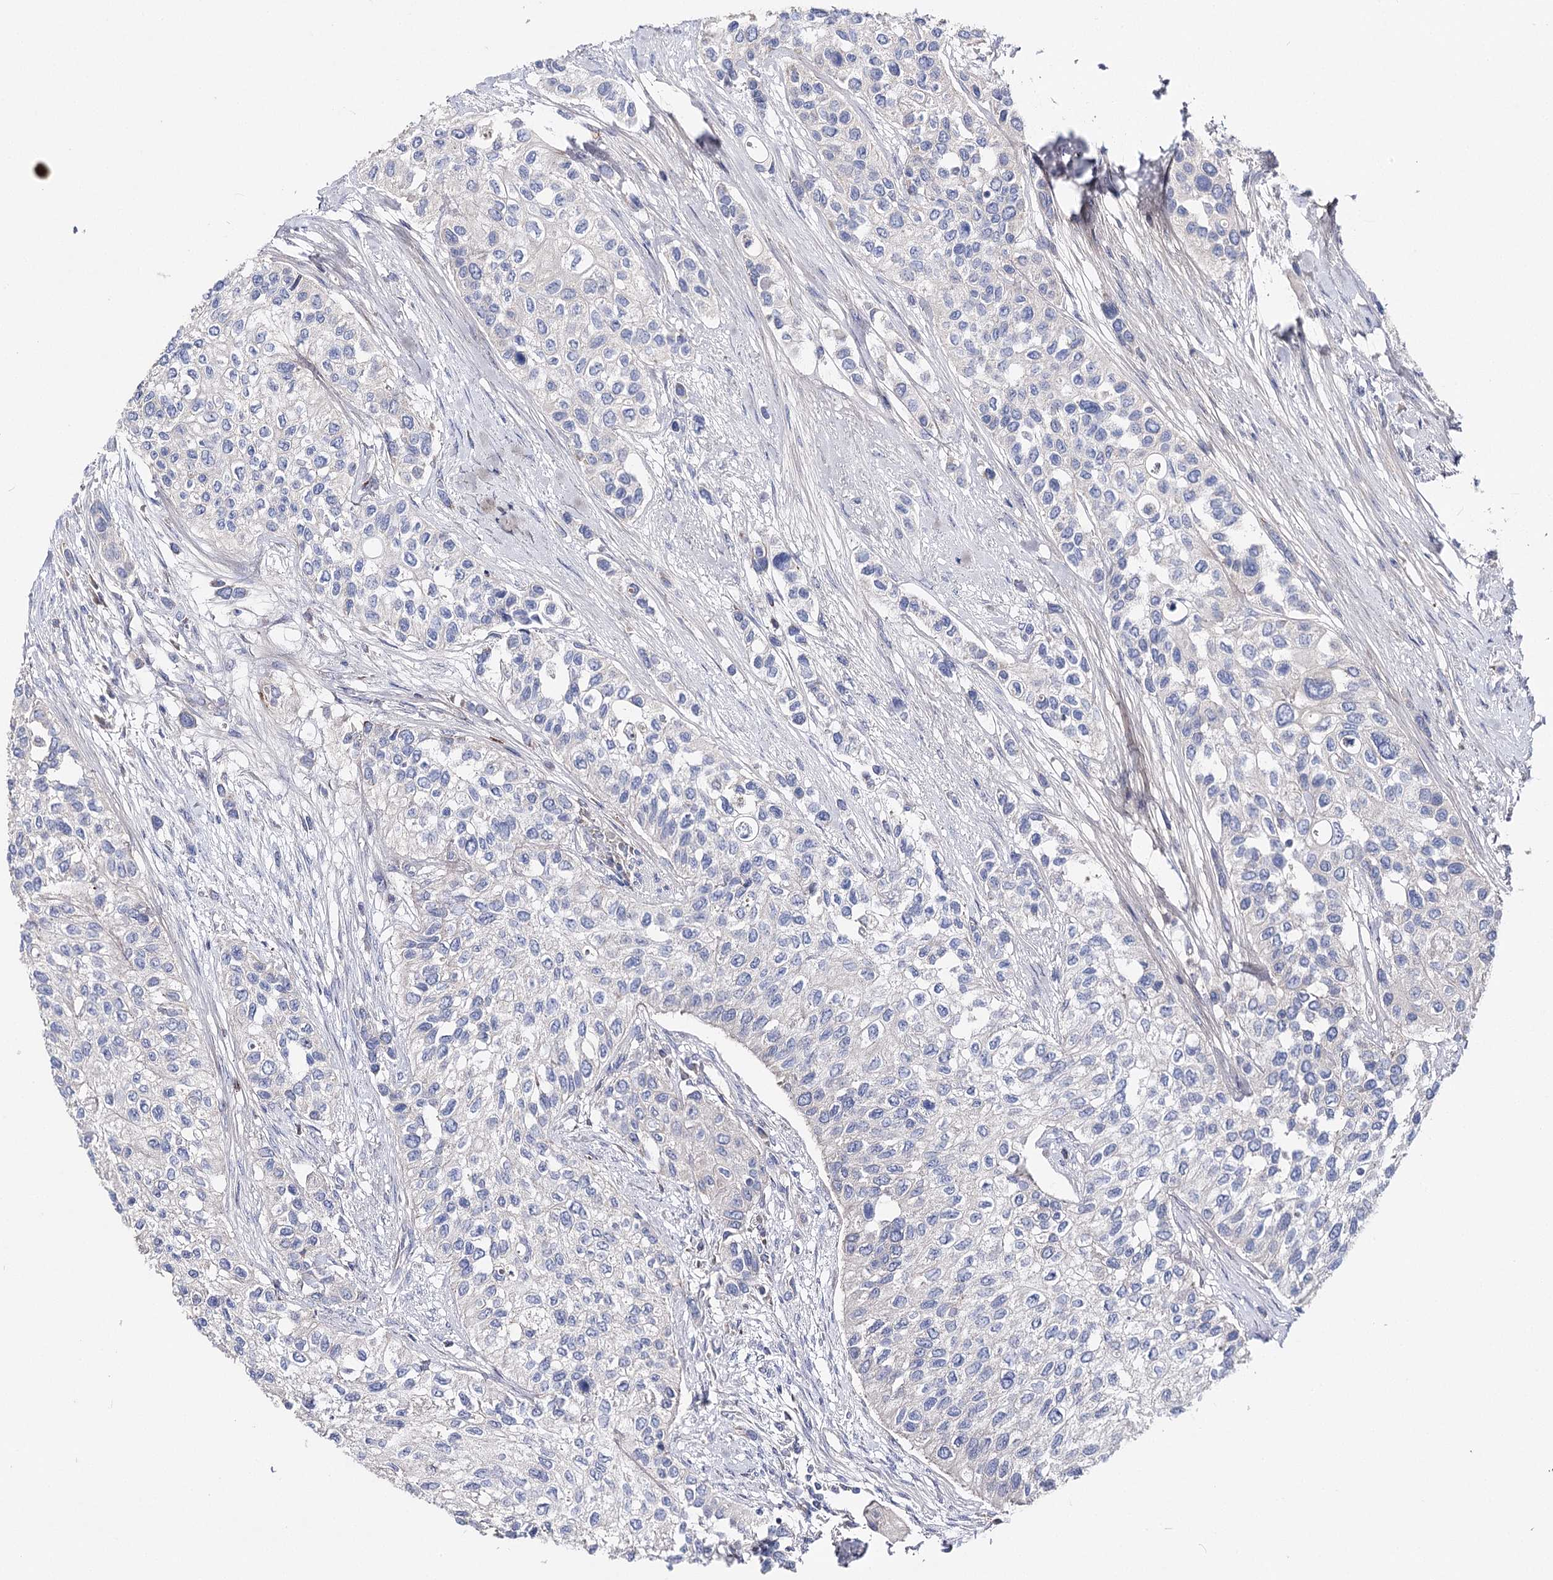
{"staining": {"intensity": "negative", "quantity": "none", "location": "none"}, "tissue": "urothelial cancer", "cell_type": "Tumor cells", "image_type": "cancer", "snomed": [{"axis": "morphology", "description": "Normal tissue, NOS"}, {"axis": "morphology", "description": "Urothelial carcinoma, High grade"}, {"axis": "topography", "description": "Vascular tissue"}, {"axis": "topography", "description": "Urinary bladder"}], "caption": "An IHC histopathology image of urothelial cancer is shown. There is no staining in tumor cells of urothelial cancer.", "gene": "NRAP", "patient": {"sex": "female", "age": 56}}